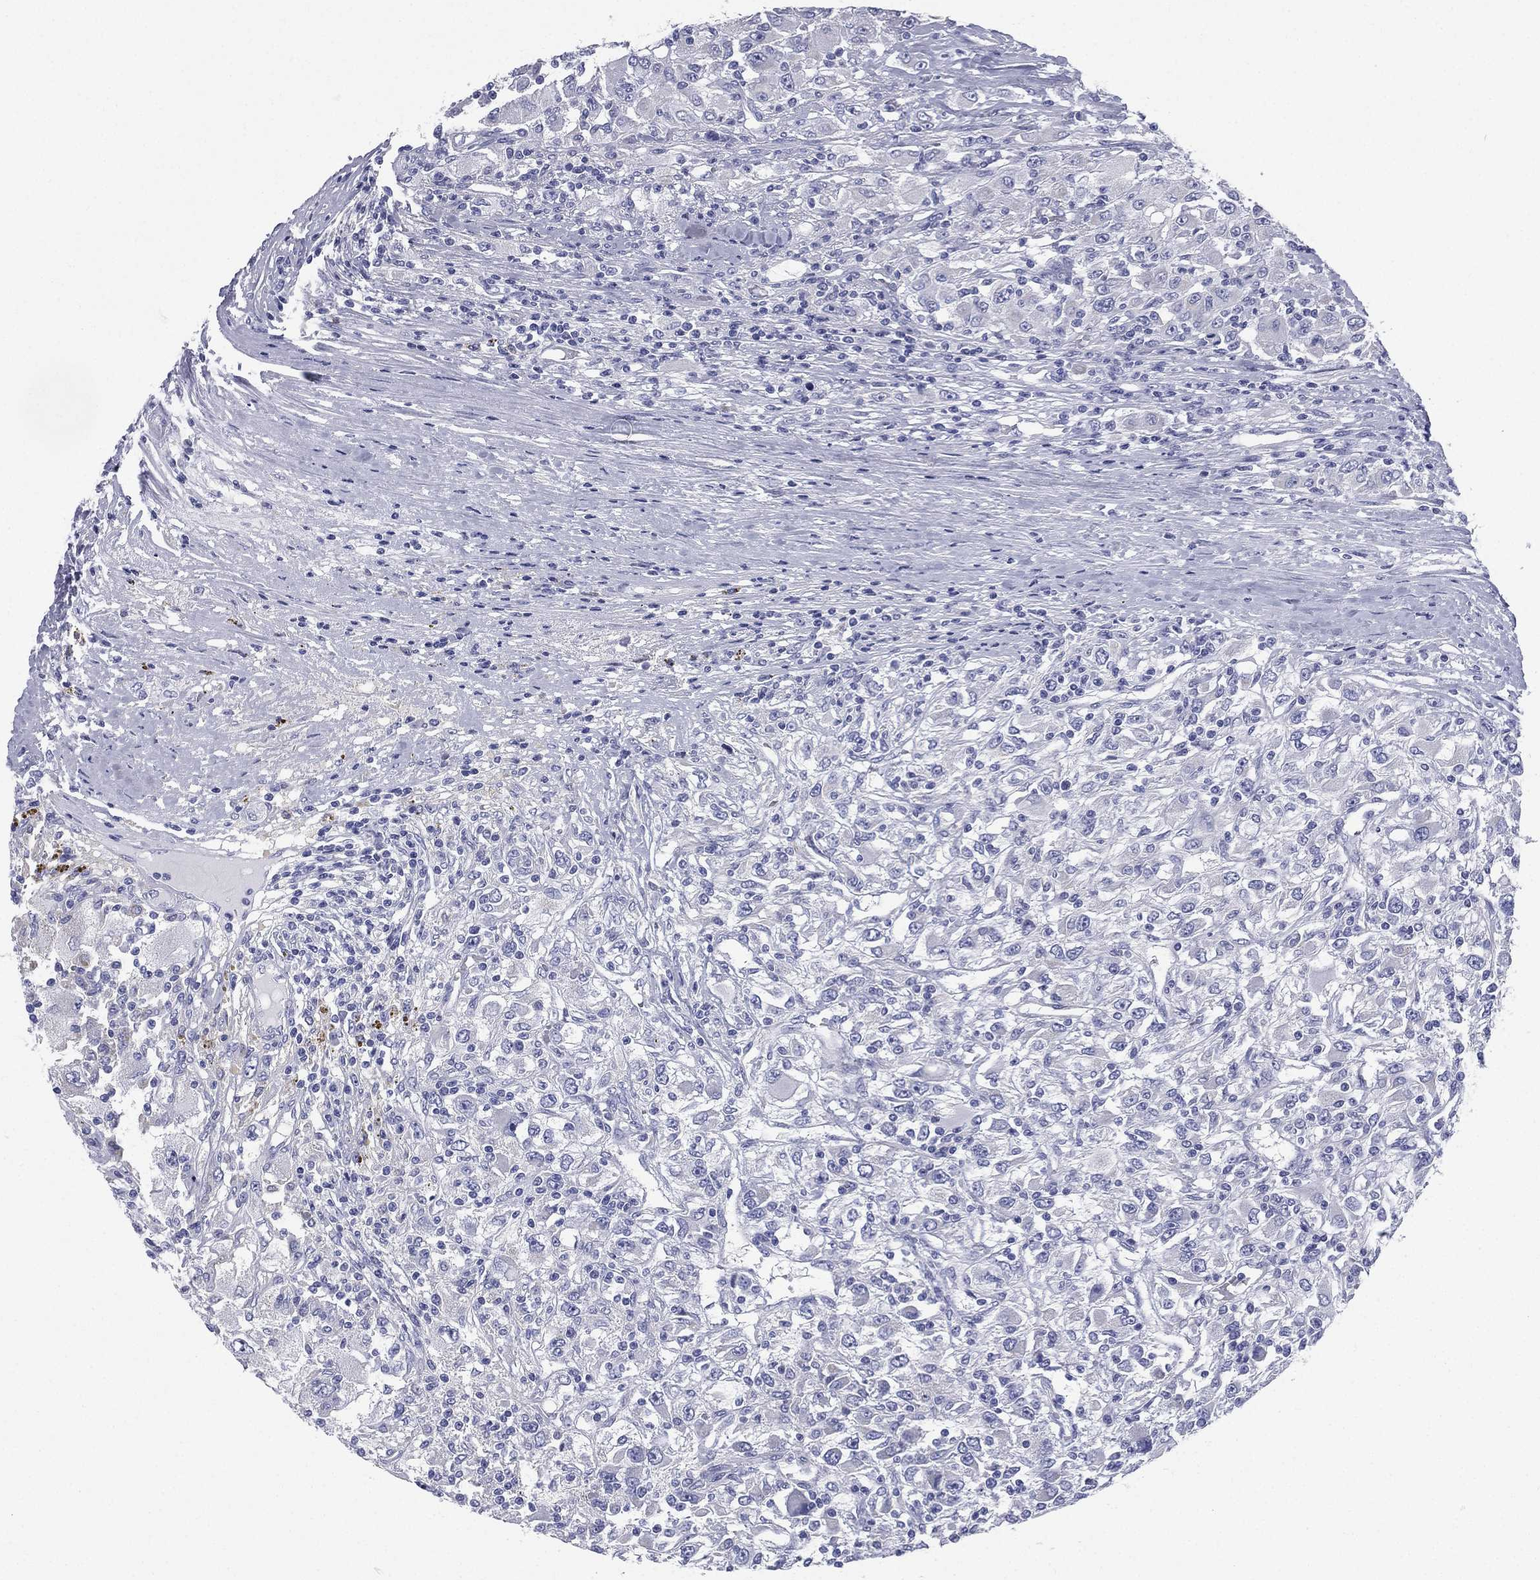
{"staining": {"intensity": "negative", "quantity": "none", "location": "none"}, "tissue": "renal cancer", "cell_type": "Tumor cells", "image_type": "cancer", "snomed": [{"axis": "morphology", "description": "Adenocarcinoma, NOS"}, {"axis": "topography", "description": "Kidney"}], "caption": "IHC of renal cancer exhibits no positivity in tumor cells. (Stains: DAB immunohistochemistry (IHC) with hematoxylin counter stain, Microscopy: brightfield microscopy at high magnification).", "gene": "FCER2", "patient": {"sex": "female", "age": 67}}